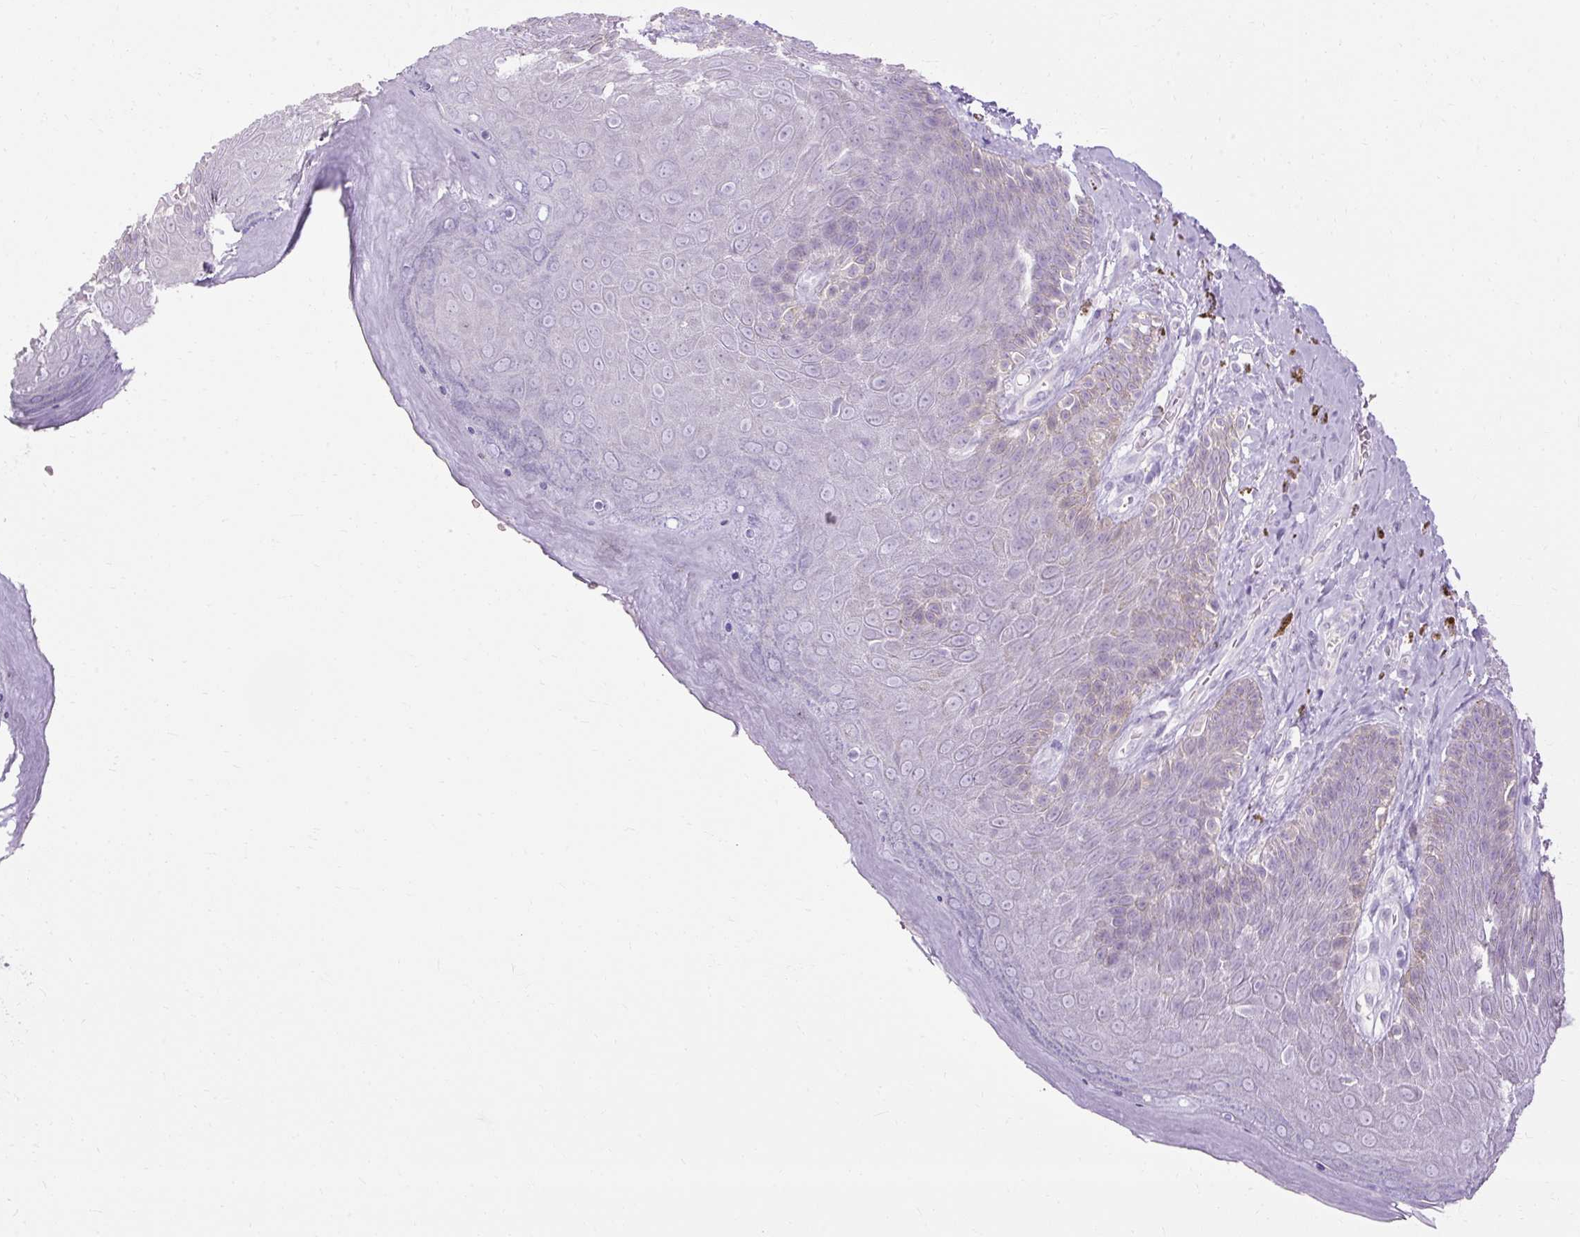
{"staining": {"intensity": "negative", "quantity": "none", "location": "none"}, "tissue": "skin", "cell_type": "Epidermal cells", "image_type": "normal", "snomed": [{"axis": "morphology", "description": "Normal tissue, NOS"}, {"axis": "topography", "description": "Anal"}, {"axis": "topography", "description": "Peripheral nerve tissue"}], "caption": "IHC micrograph of benign human skin stained for a protein (brown), which displays no positivity in epidermal cells. Brightfield microscopy of immunohistochemistry stained with DAB (brown) and hematoxylin (blue), captured at high magnification.", "gene": "HSD11B1", "patient": {"sex": "male", "age": 53}}